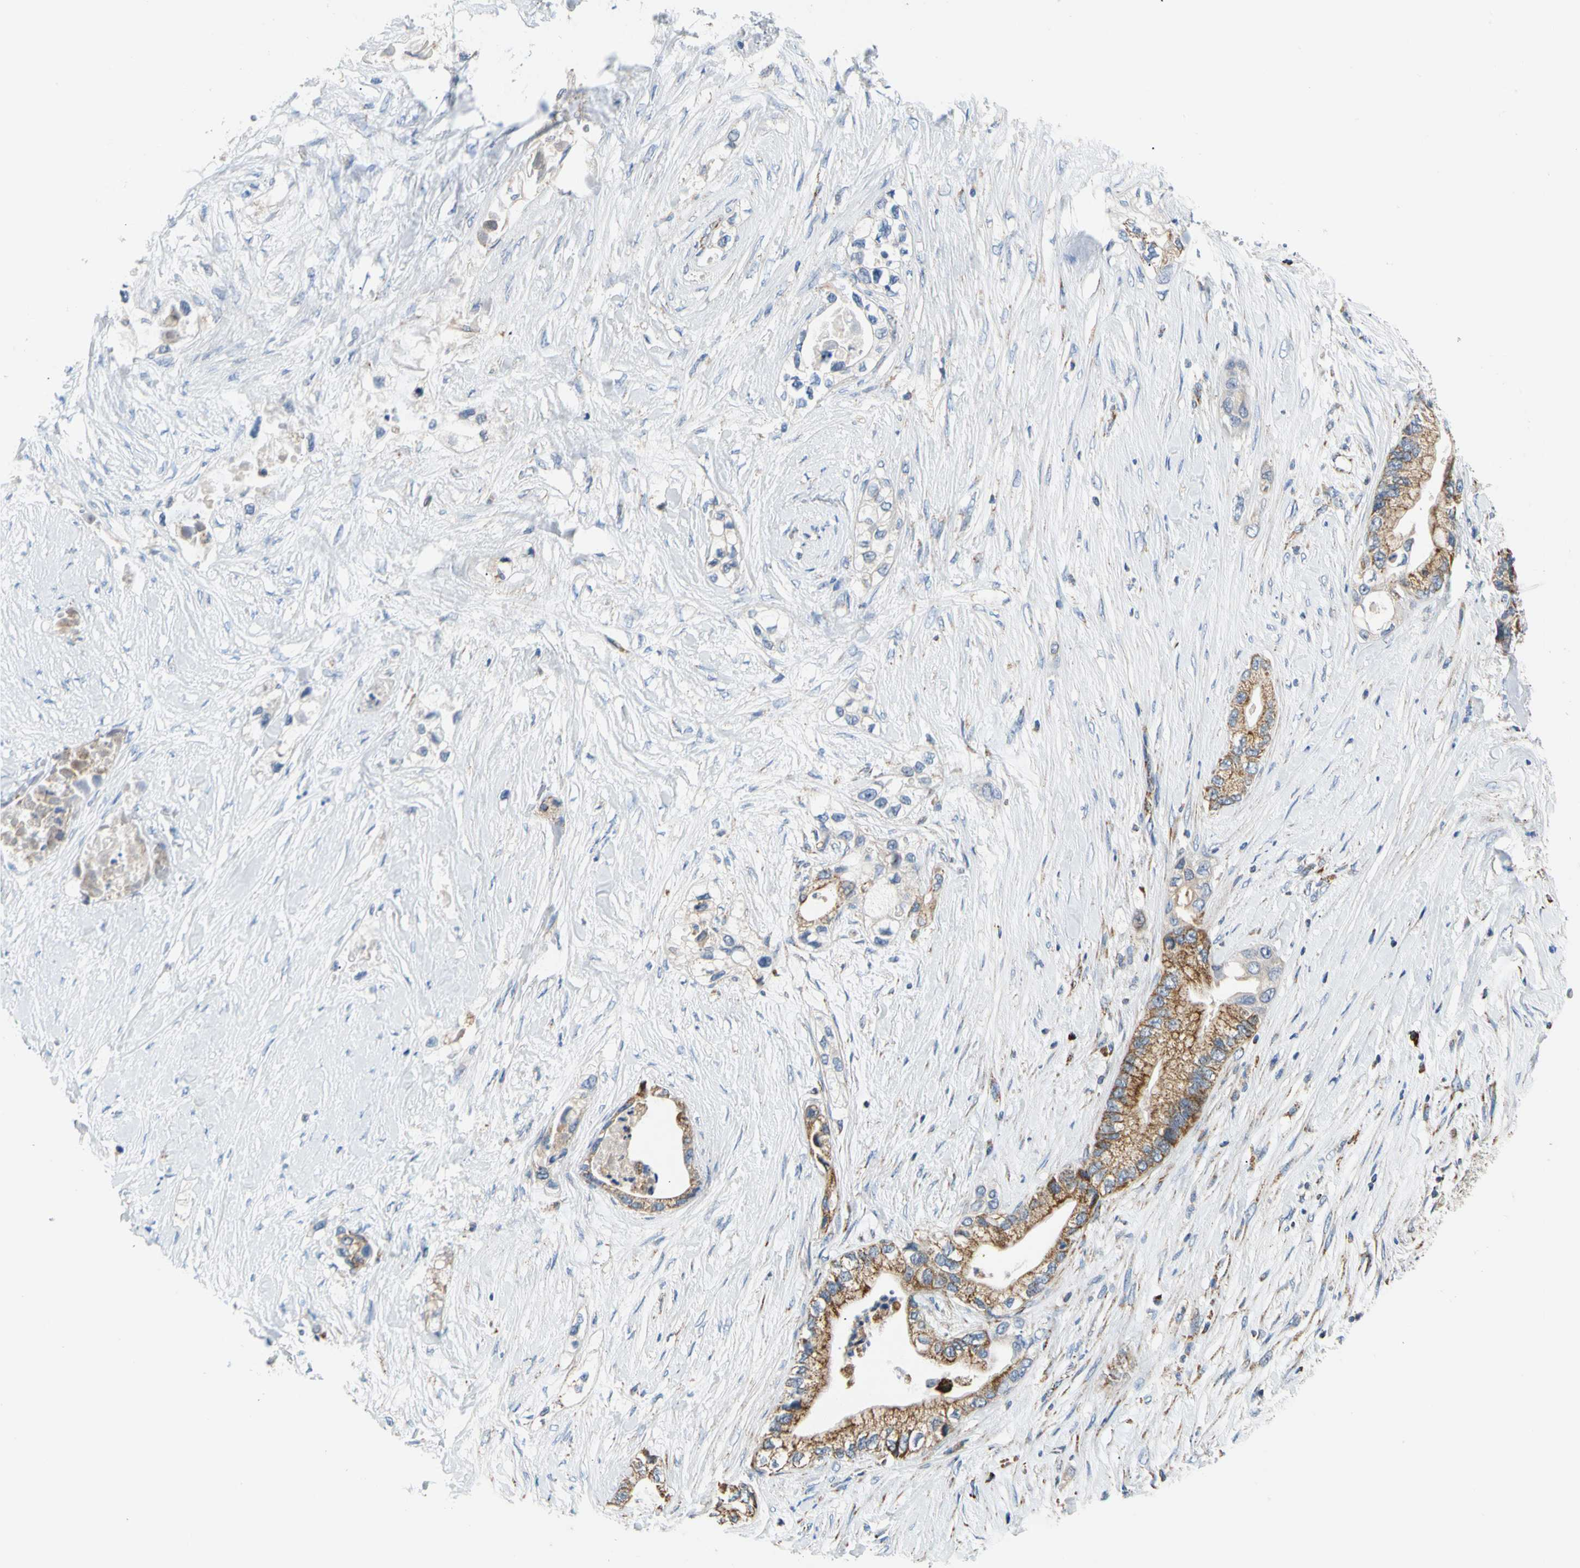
{"staining": {"intensity": "strong", "quantity": "<25%", "location": "cytoplasmic/membranous"}, "tissue": "pancreatic cancer", "cell_type": "Tumor cells", "image_type": "cancer", "snomed": [{"axis": "morphology", "description": "Adenocarcinoma, NOS"}, {"axis": "topography", "description": "Pancreas"}], "caption": "About <25% of tumor cells in human pancreatic cancer demonstrate strong cytoplasmic/membranous protein expression as visualized by brown immunohistochemical staining.", "gene": "ACAT1", "patient": {"sex": "female", "age": 70}}